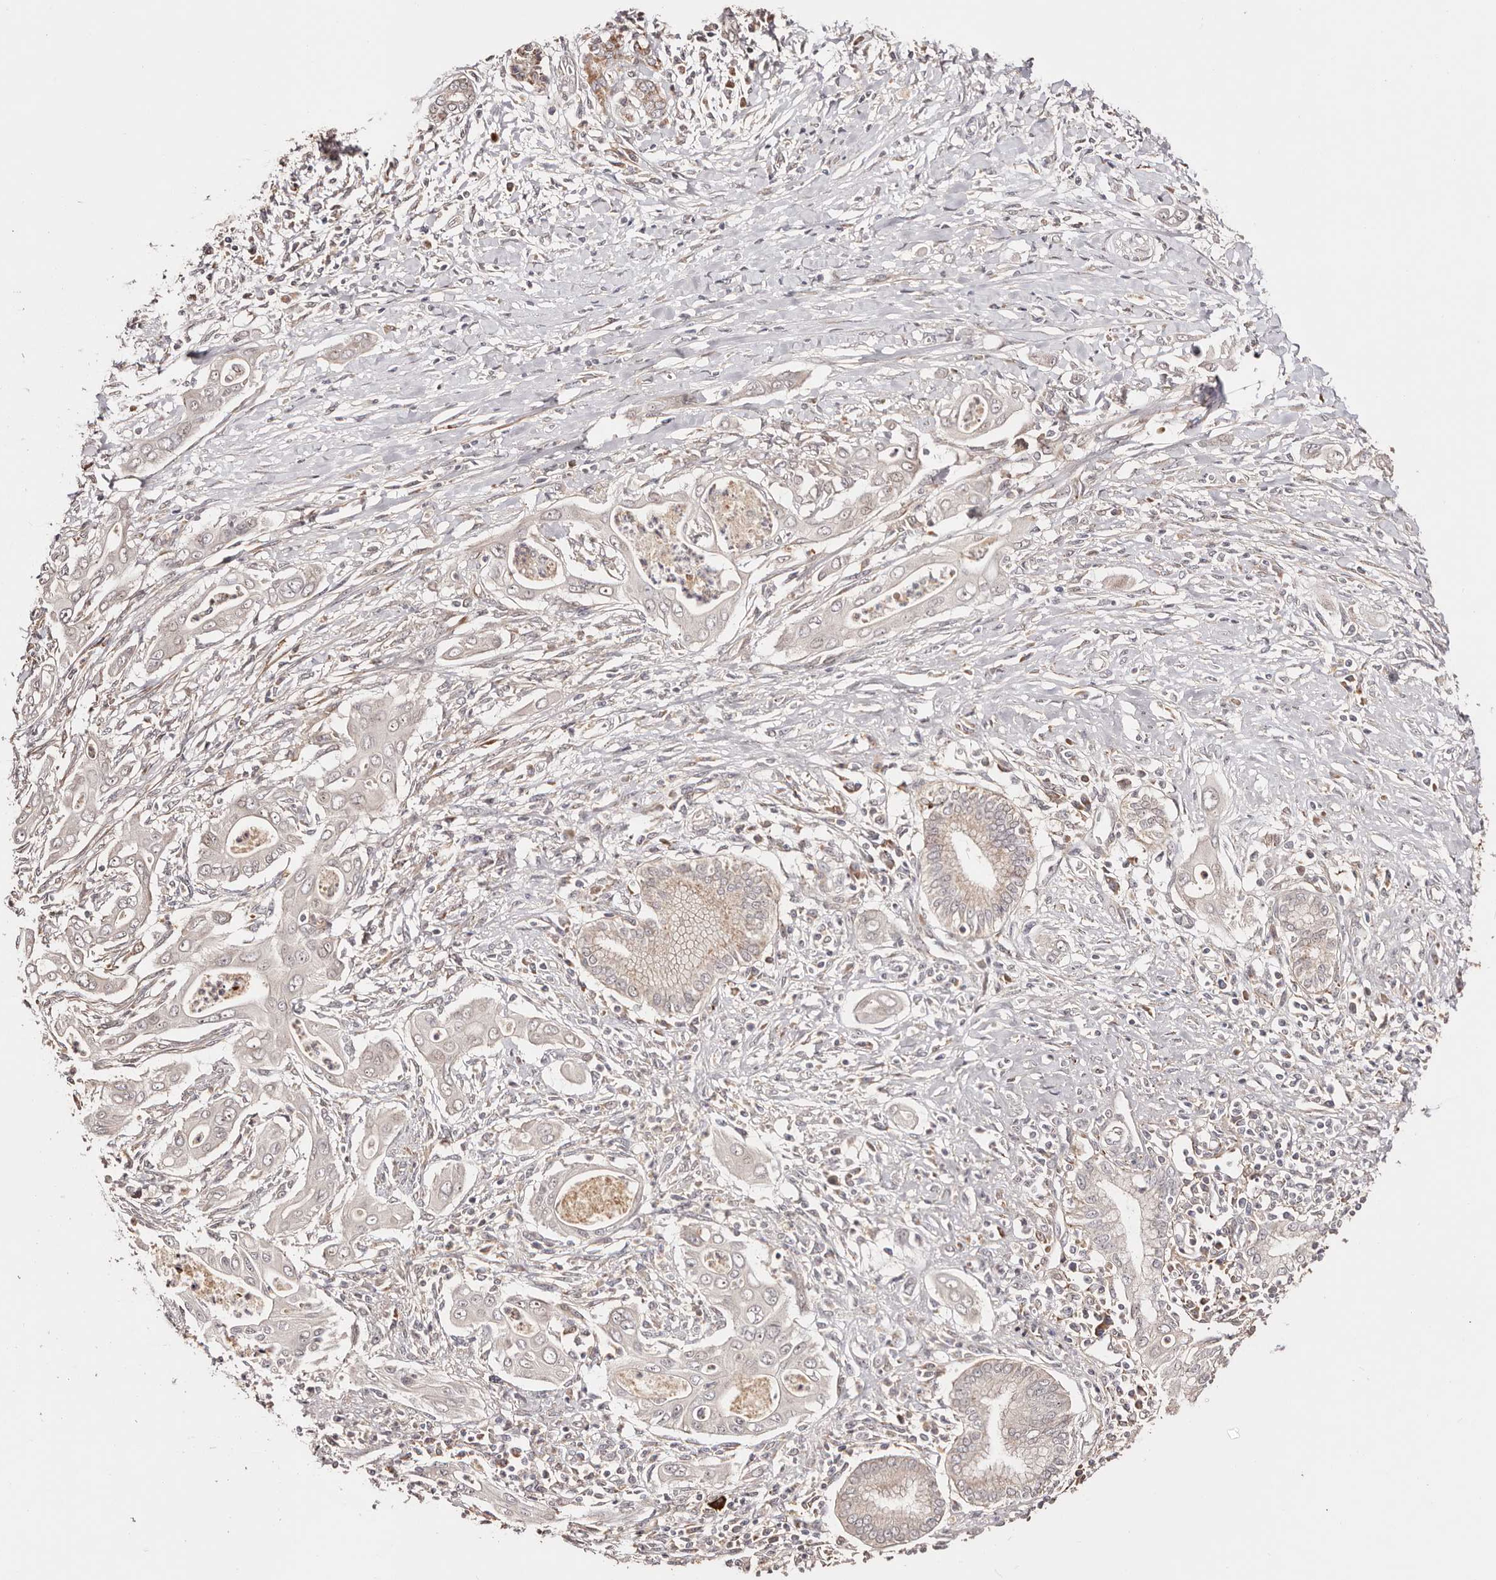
{"staining": {"intensity": "weak", "quantity": "<25%", "location": "cytoplasmic/membranous"}, "tissue": "pancreatic cancer", "cell_type": "Tumor cells", "image_type": "cancer", "snomed": [{"axis": "morphology", "description": "Adenocarcinoma, NOS"}, {"axis": "topography", "description": "Pancreas"}], "caption": "Adenocarcinoma (pancreatic) was stained to show a protein in brown. There is no significant expression in tumor cells.", "gene": "PTPN22", "patient": {"sex": "male", "age": 58}}